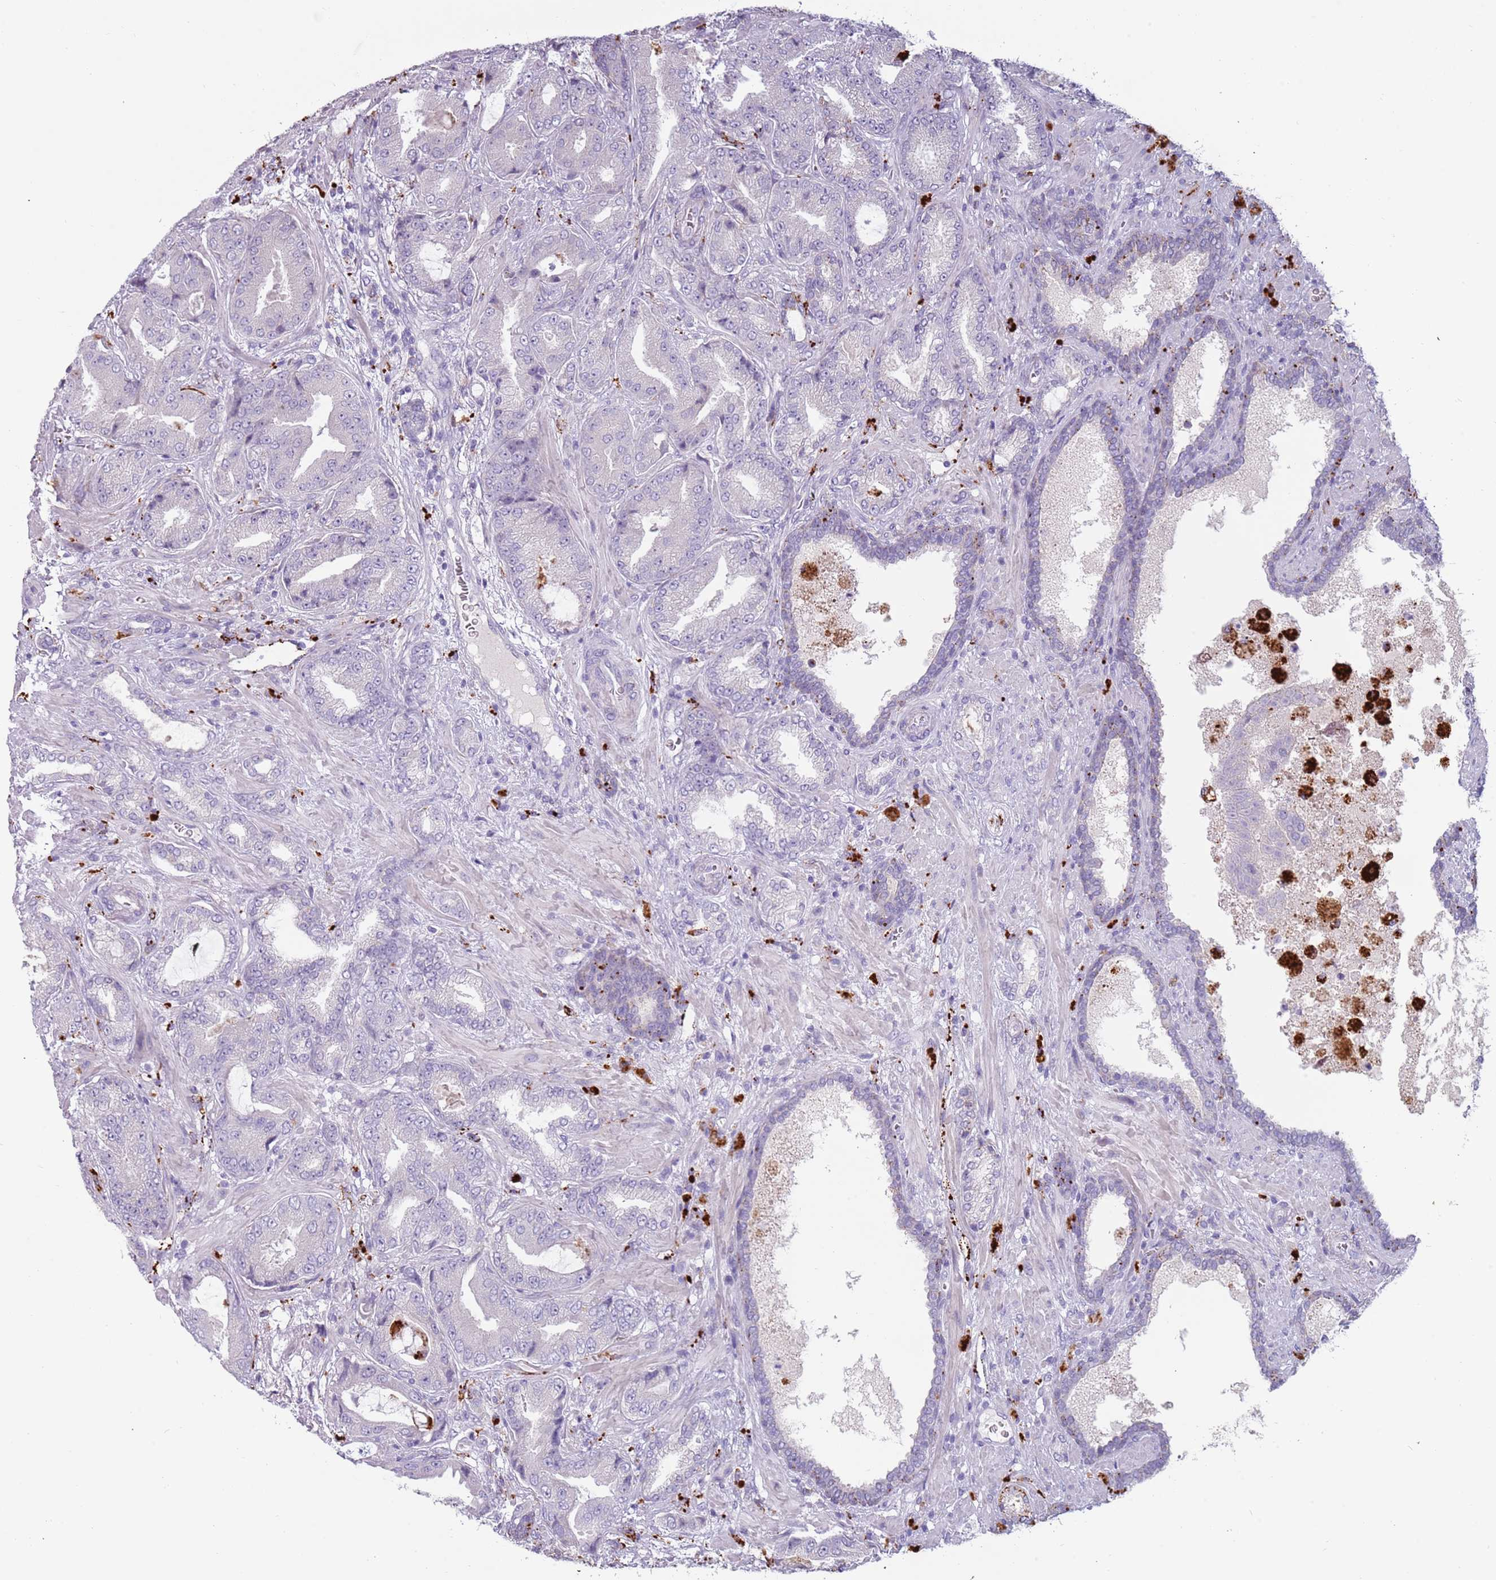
{"staining": {"intensity": "negative", "quantity": "none", "location": "none"}, "tissue": "prostate cancer", "cell_type": "Tumor cells", "image_type": "cancer", "snomed": [{"axis": "morphology", "description": "Adenocarcinoma, High grade"}, {"axis": "topography", "description": "Prostate"}], "caption": "This image is of adenocarcinoma (high-grade) (prostate) stained with immunohistochemistry (IHC) to label a protein in brown with the nuclei are counter-stained blue. There is no positivity in tumor cells. The staining is performed using DAB (3,3'-diaminobenzidine) brown chromogen with nuclei counter-stained in using hematoxylin.", "gene": "NWD2", "patient": {"sex": "male", "age": 68}}